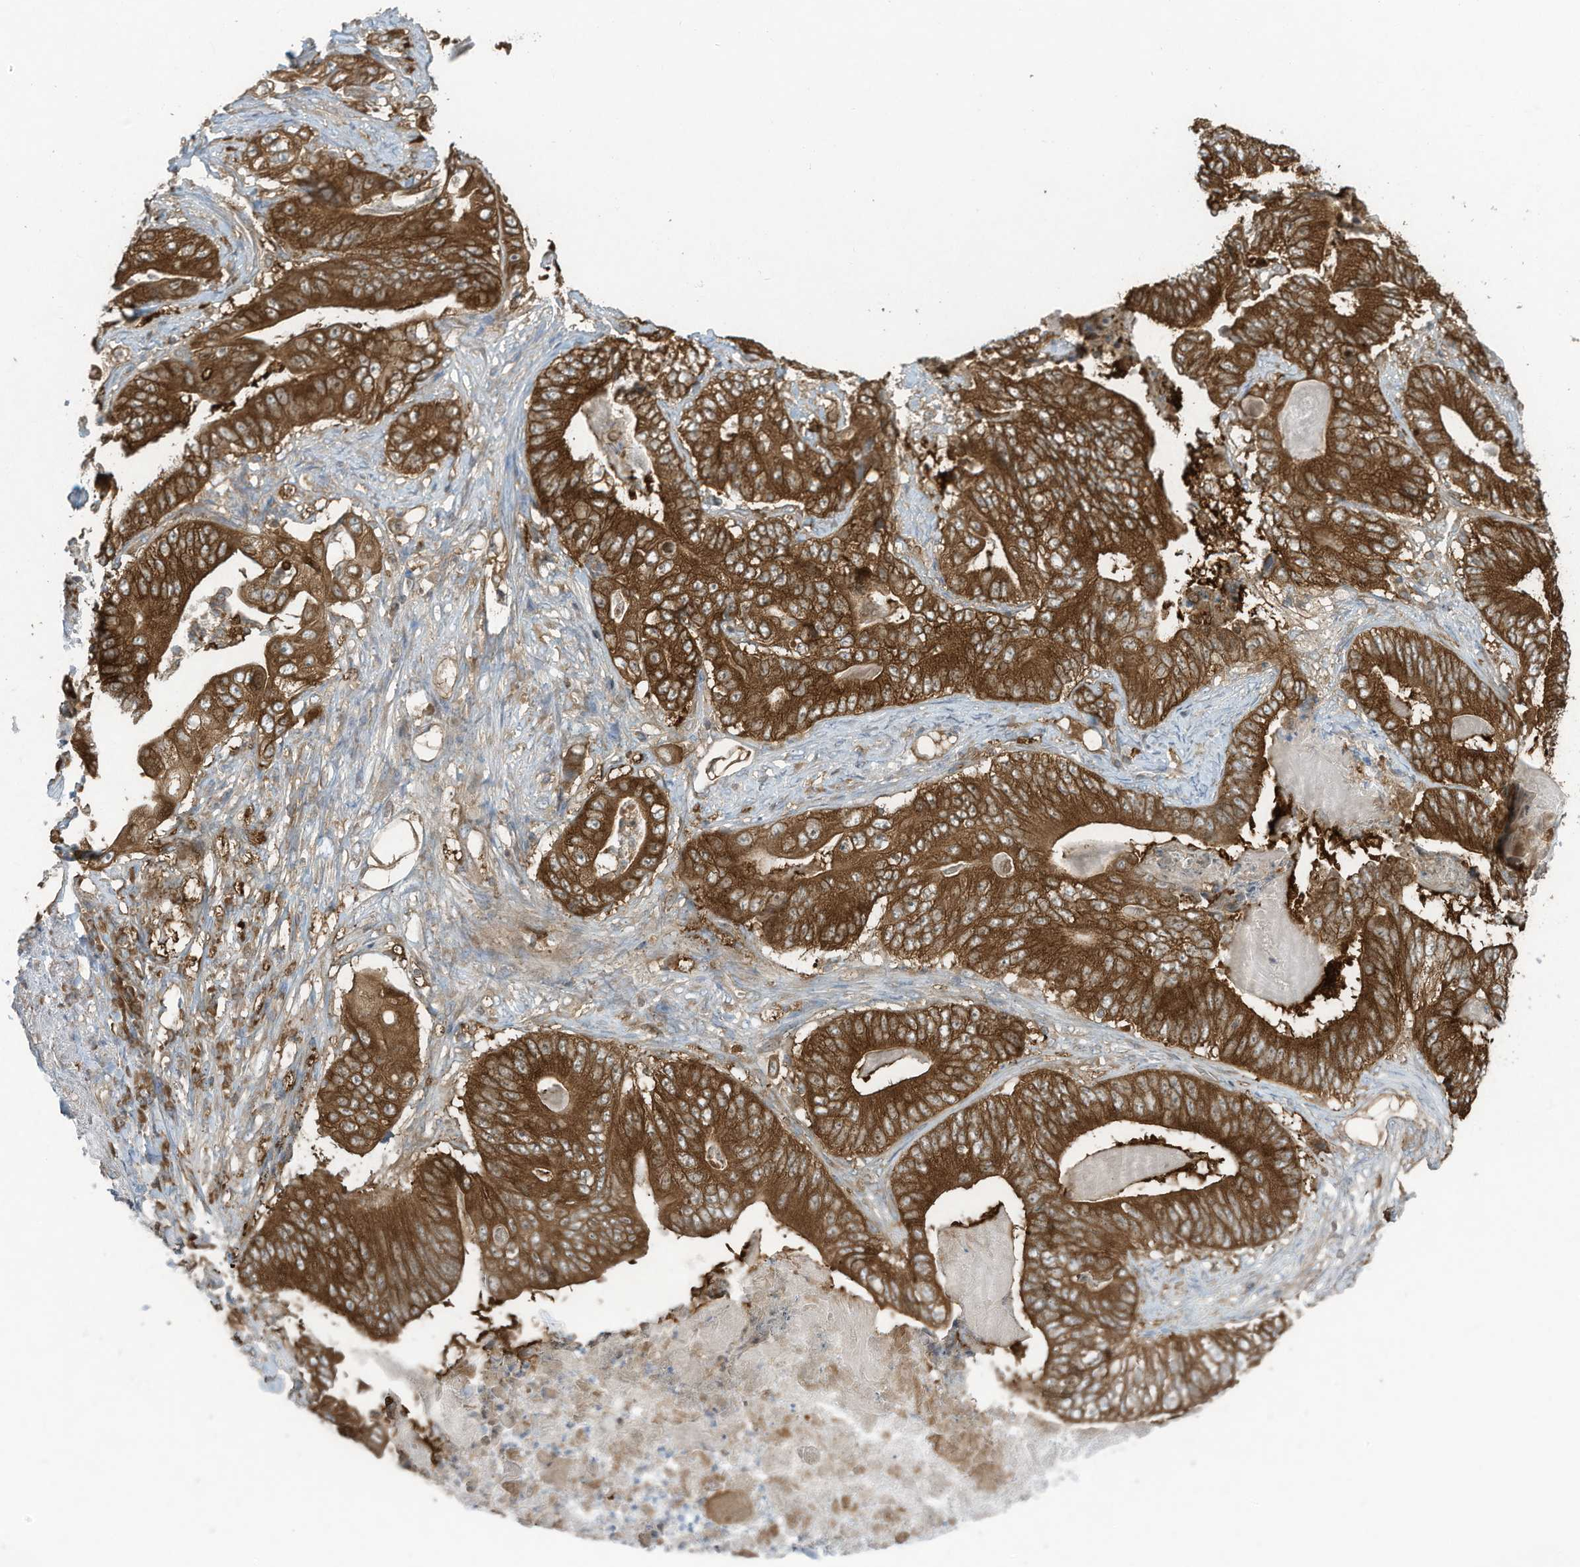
{"staining": {"intensity": "strong", "quantity": ">75%", "location": "cytoplasmic/membranous"}, "tissue": "stomach cancer", "cell_type": "Tumor cells", "image_type": "cancer", "snomed": [{"axis": "morphology", "description": "Adenocarcinoma, NOS"}, {"axis": "topography", "description": "Stomach"}], "caption": "A high-resolution photomicrograph shows IHC staining of stomach cancer, which shows strong cytoplasmic/membranous staining in approximately >75% of tumor cells.", "gene": "OLA1", "patient": {"sex": "female", "age": 73}}